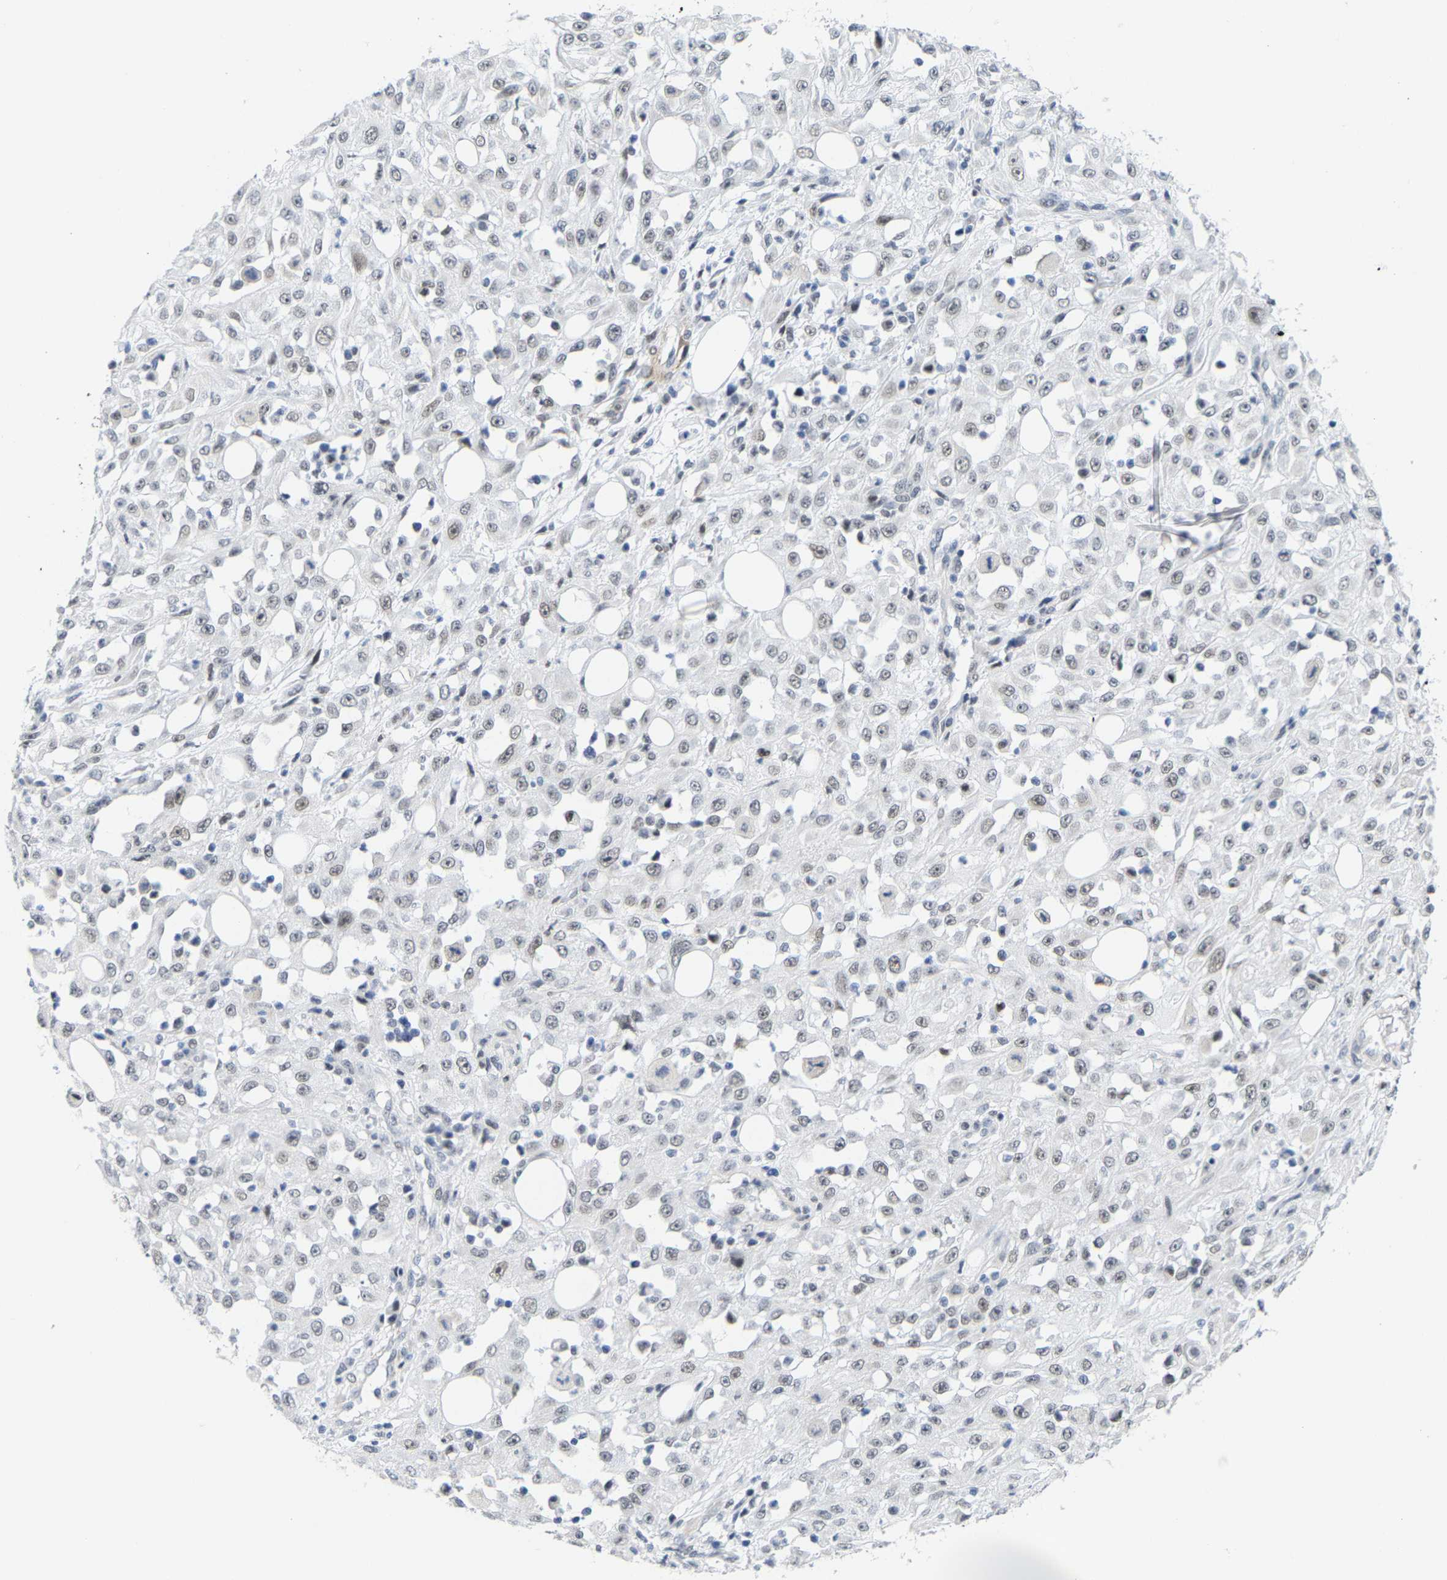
{"staining": {"intensity": "negative", "quantity": "none", "location": "none"}, "tissue": "skin cancer", "cell_type": "Tumor cells", "image_type": "cancer", "snomed": [{"axis": "morphology", "description": "Squamous cell carcinoma, NOS"}, {"axis": "morphology", "description": "Squamous cell carcinoma, metastatic, NOS"}, {"axis": "topography", "description": "Skin"}, {"axis": "topography", "description": "Lymph node"}], "caption": "Immunohistochemistry (IHC) histopathology image of squamous cell carcinoma (skin) stained for a protein (brown), which displays no positivity in tumor cells.", "gene": "FAM180A", "patient": {"sex": "male", "age": 75}}